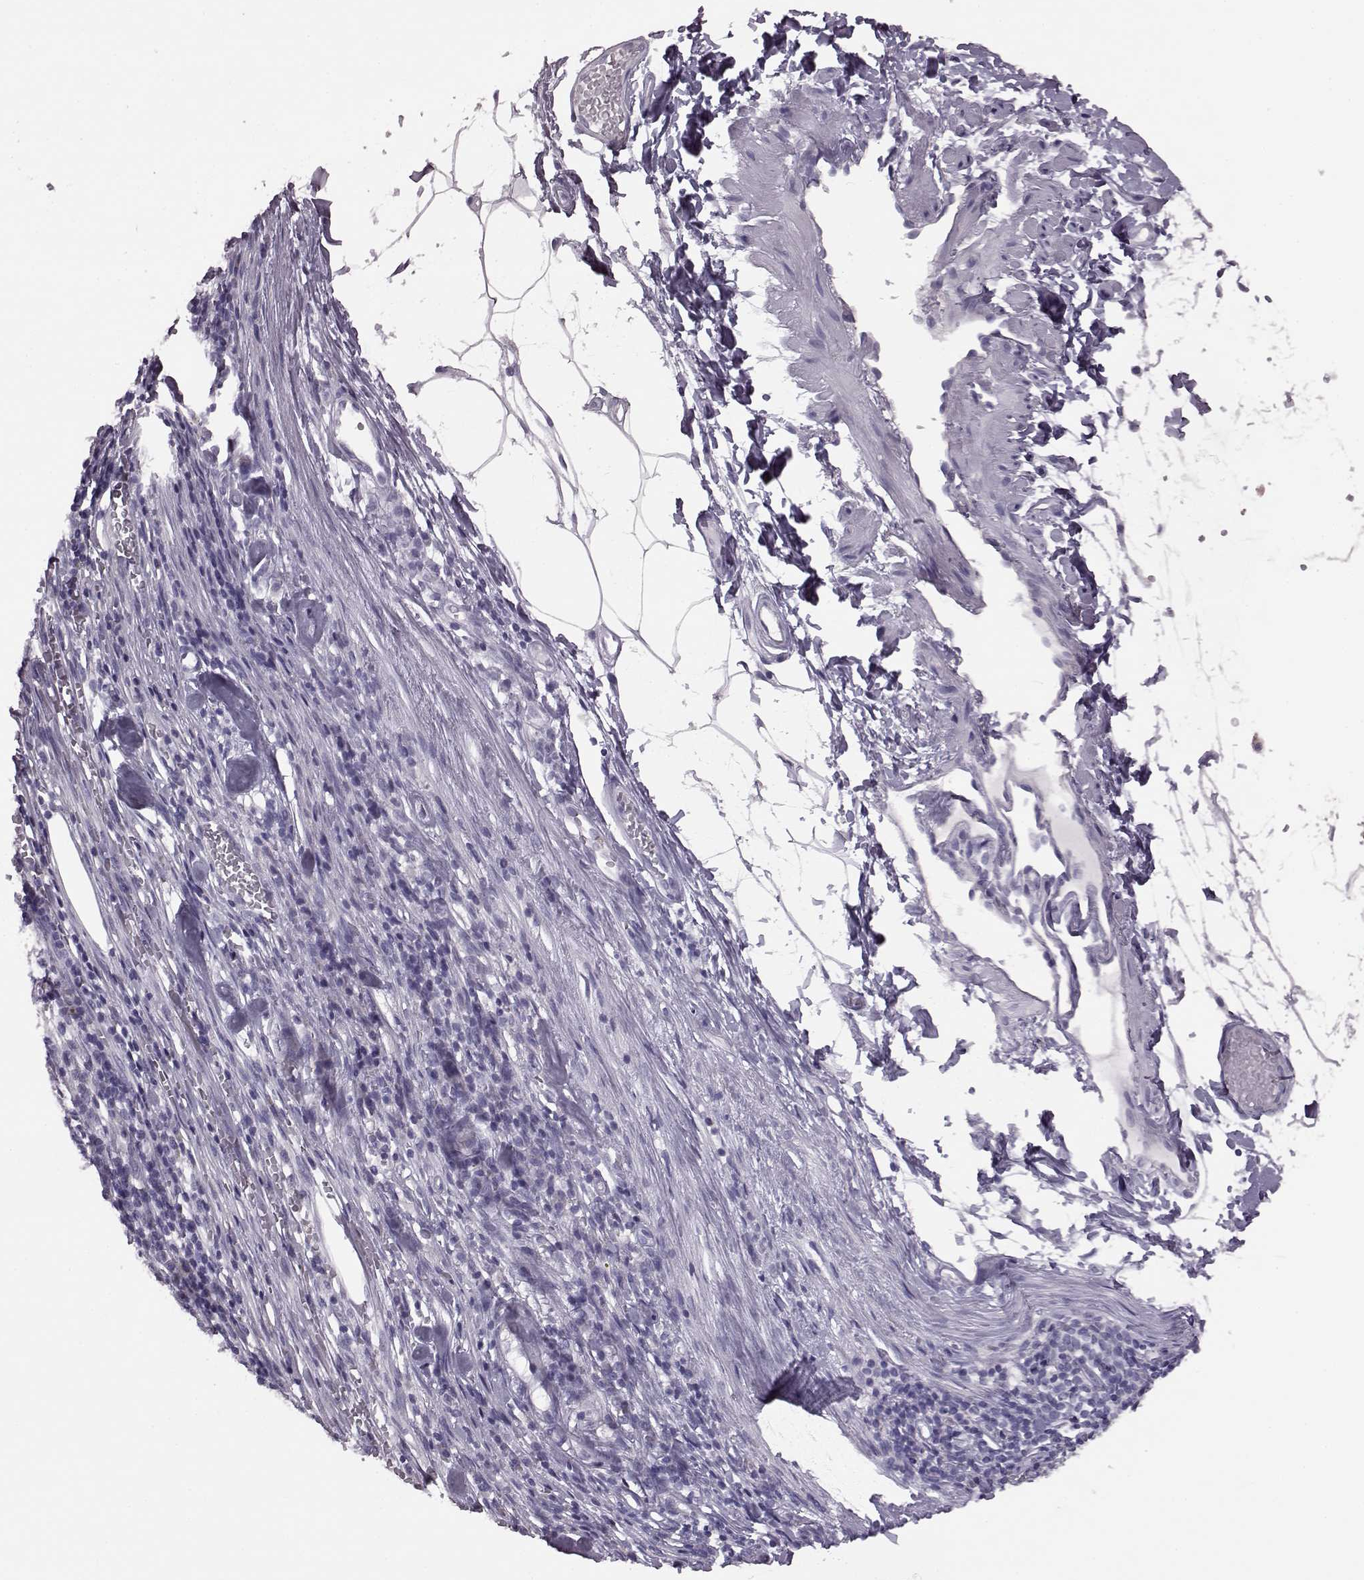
{"staining": {"intensity": "negative", "quantity": "none", "location": "none"}, "tissue": "melanoma", "cell_type": "Tumor cells", "image_type": "cancer", "snomed": [{"axis": "morphology", "description": "Malignant melanoma, Metastatic site"}, {"axis": "topography", "description": "Lymph node"}], "caption": "This is an IHC histopathology image of malignant melanoma (metastatic site). There is no staining in tumor cells.", "gene": "RIMS2", "patient": {"sex": "female", "age": 64}}